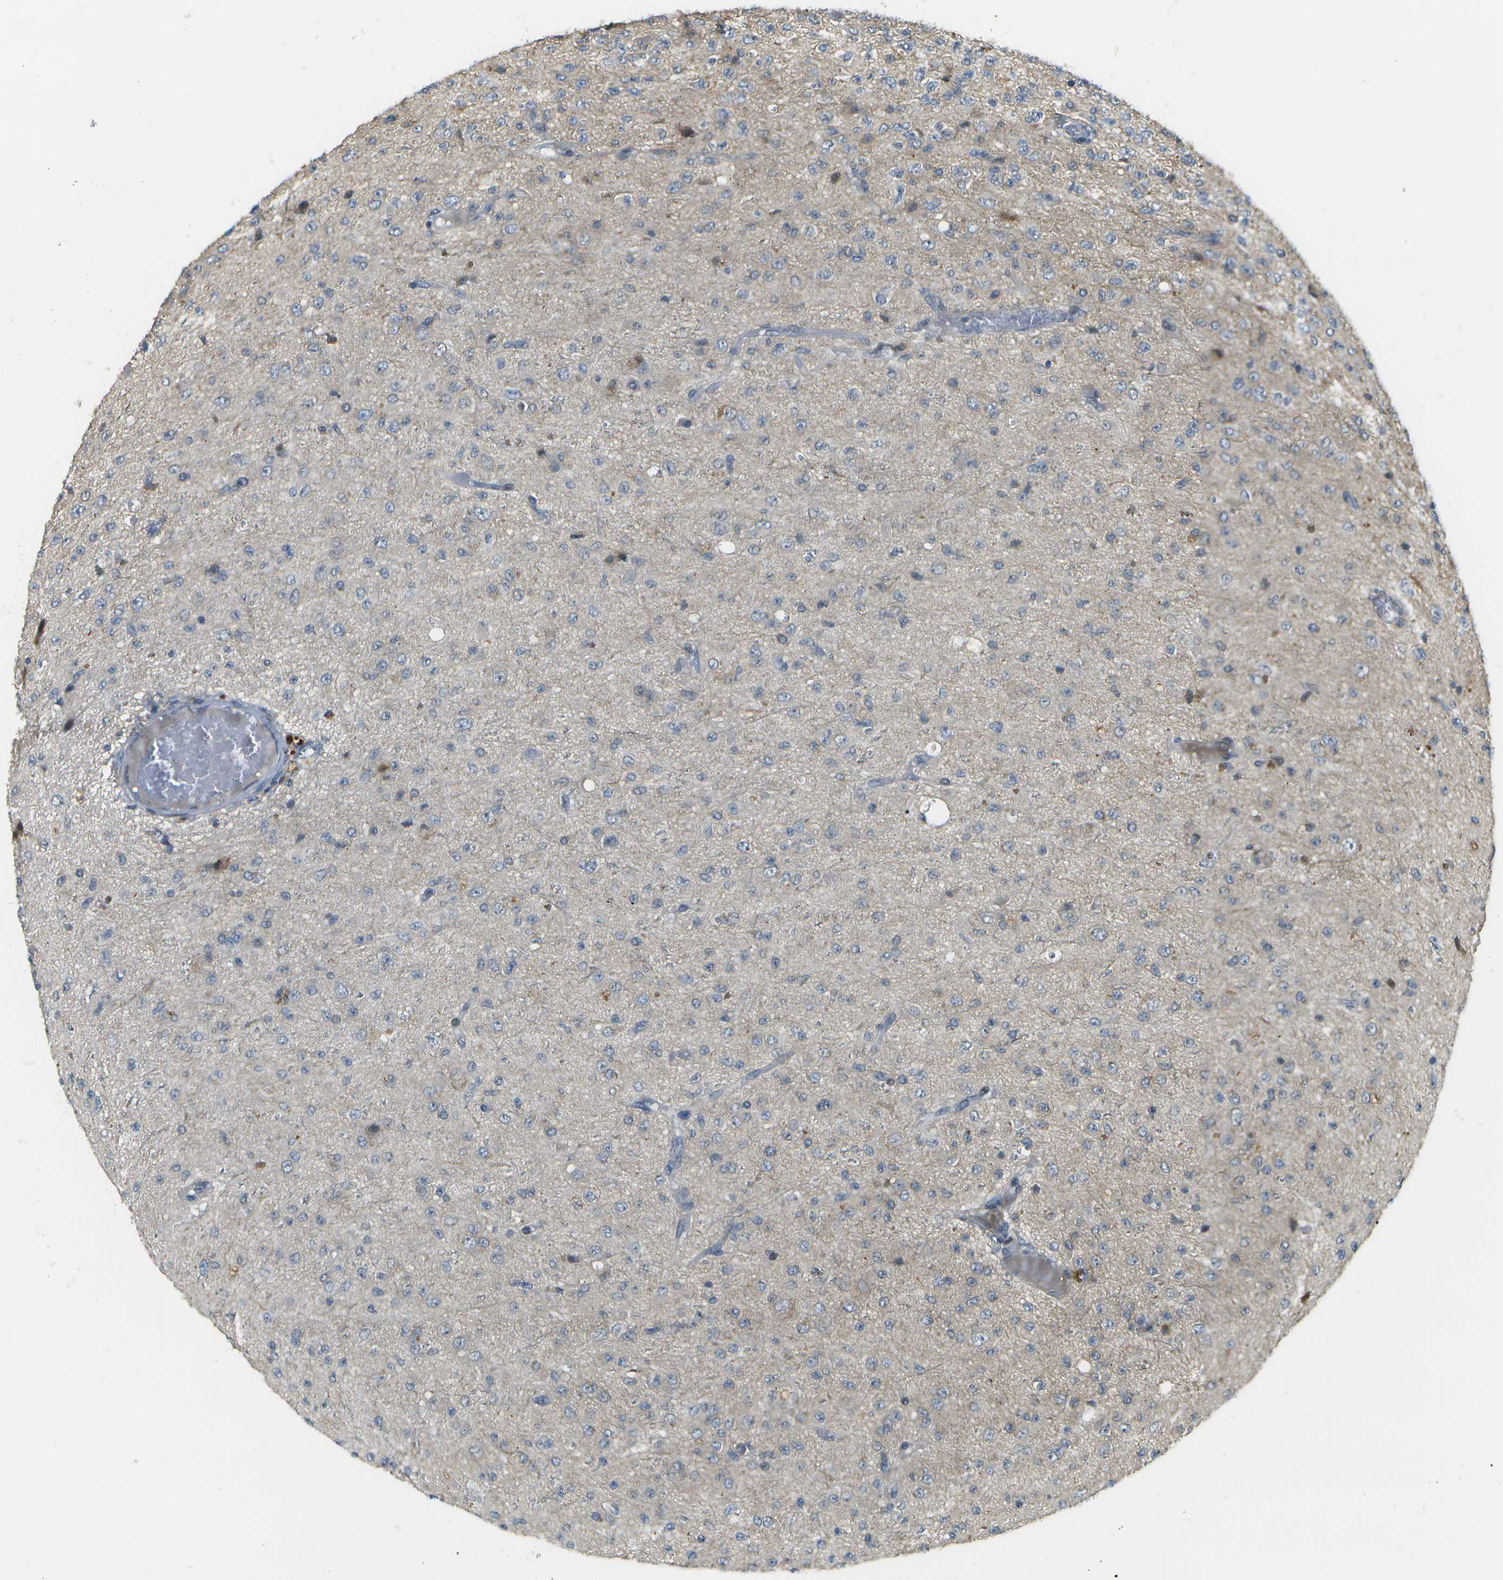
{"staining": {"intensity": "negative", "quantity": "none", "location": "none"}, "tissue": "glioma", "cell_type": "Tumor cells", "image_type": "cancer", "snomed": [{"axis": "morphology", "description": "Glioma, malignant, High grade"}, {"axis": "topography", "description": "pancreas cauda"}], "caption": "IHC of human malignant glioma (high-grade) shows no expression in tumor cells. (Brightfield microscopy of DAB (3,3'-diaminobenzidine) IHC at high magnification).", "gene": "WNK2", "patient": {"sex": "male", "age": 60}}